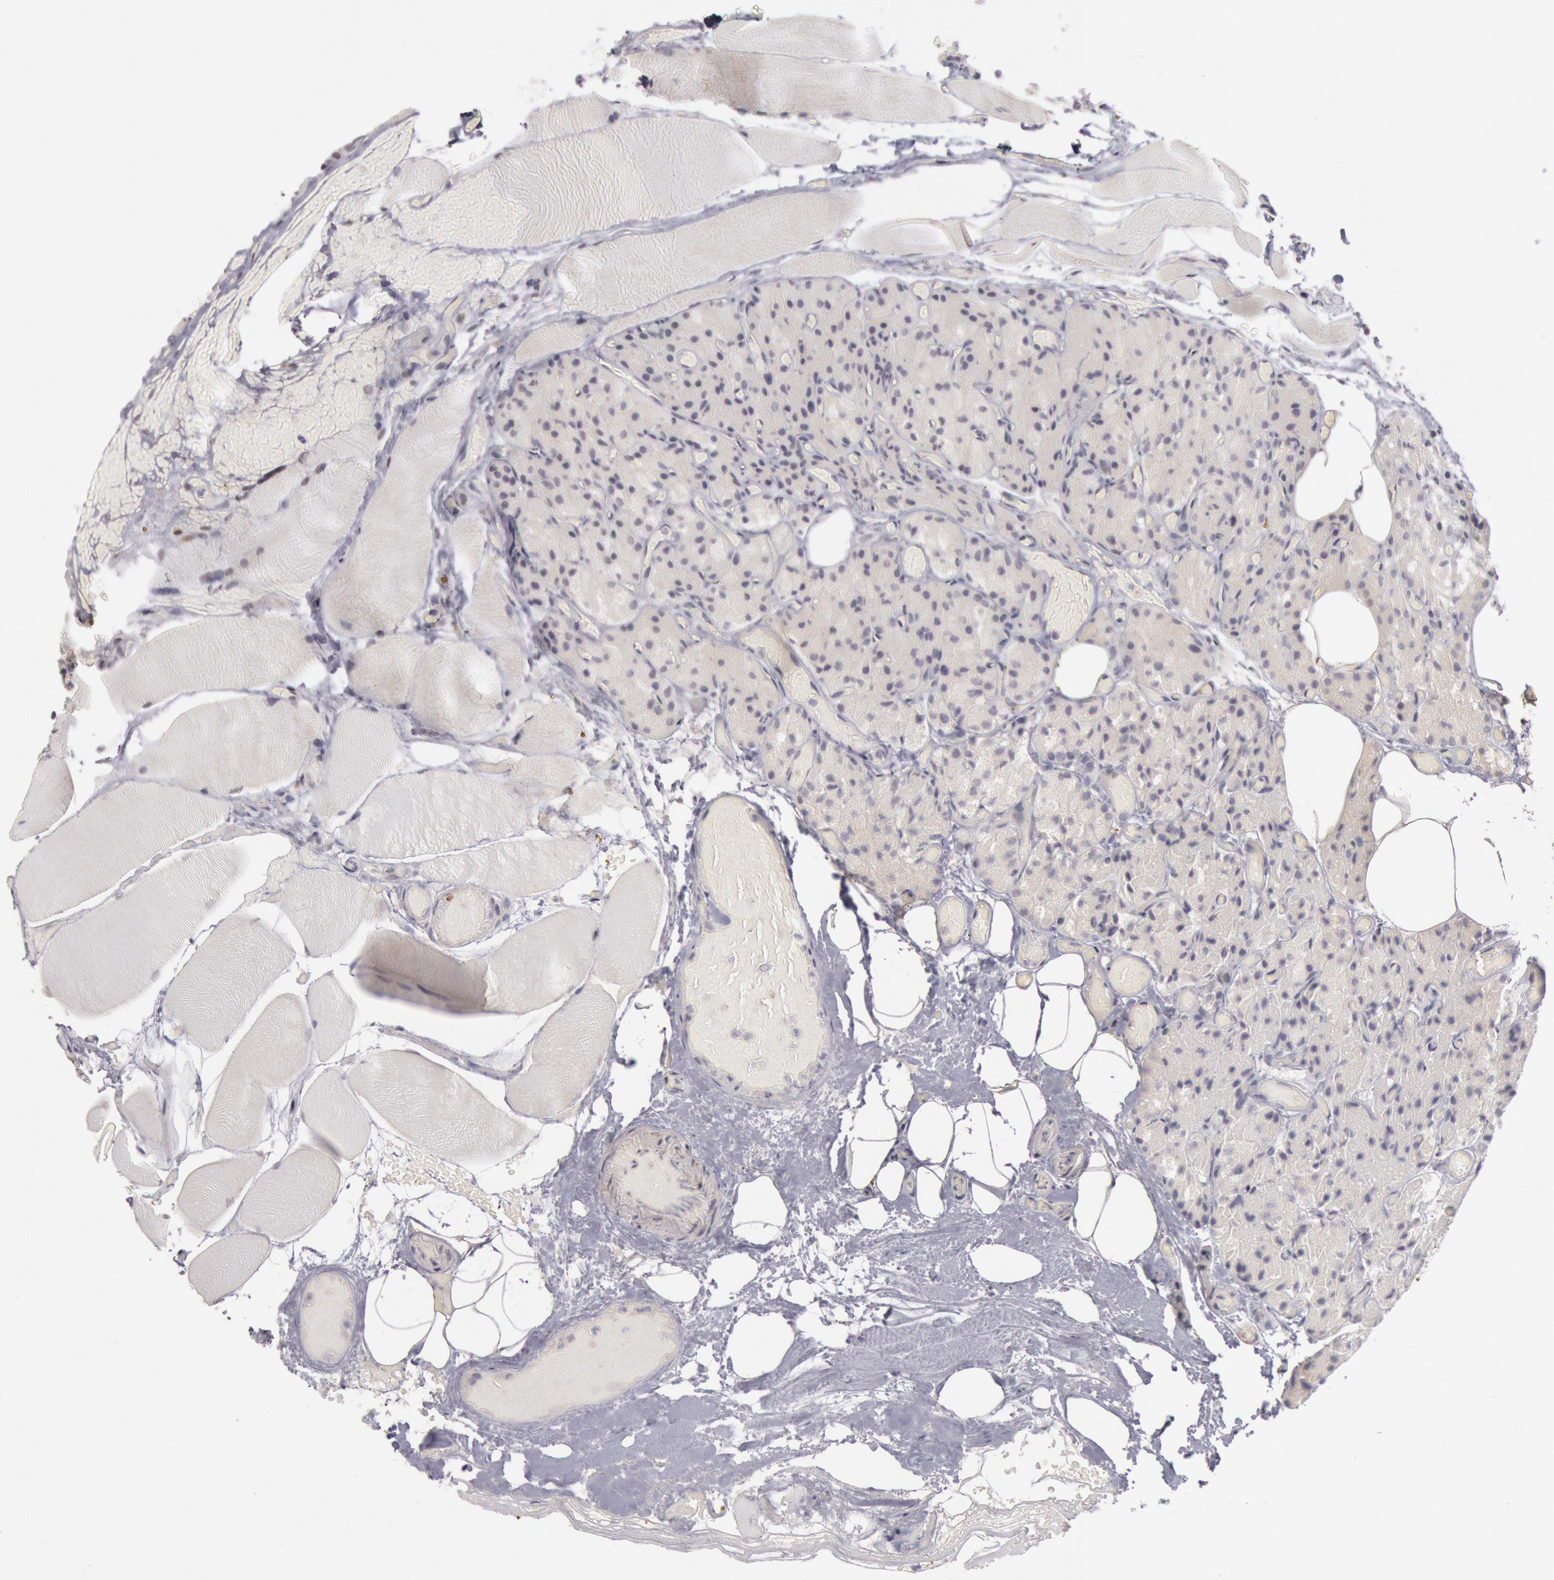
{"staining": {"intensity": "negative", "quantity": "none", "location": "none"}, "tissue": "parathyroid gland", "cell_type": "Glandular cells", "image_type": "normal", "snomed": [{"axis": "morphology", "description": "Normal tissue, NOS"}, {"axis": "topography", "description": "Skeletal muscle"}, {"axis": "topography", "description": "Parathyroid gland"}], "caption": "Parathyroid gland was stained to show a protein in brown. There is no significant expression in glandular cells. (DAB IHC, high magnification).", "gene": "JOSD1", "patient": {"sex": "female", "age": 37}}